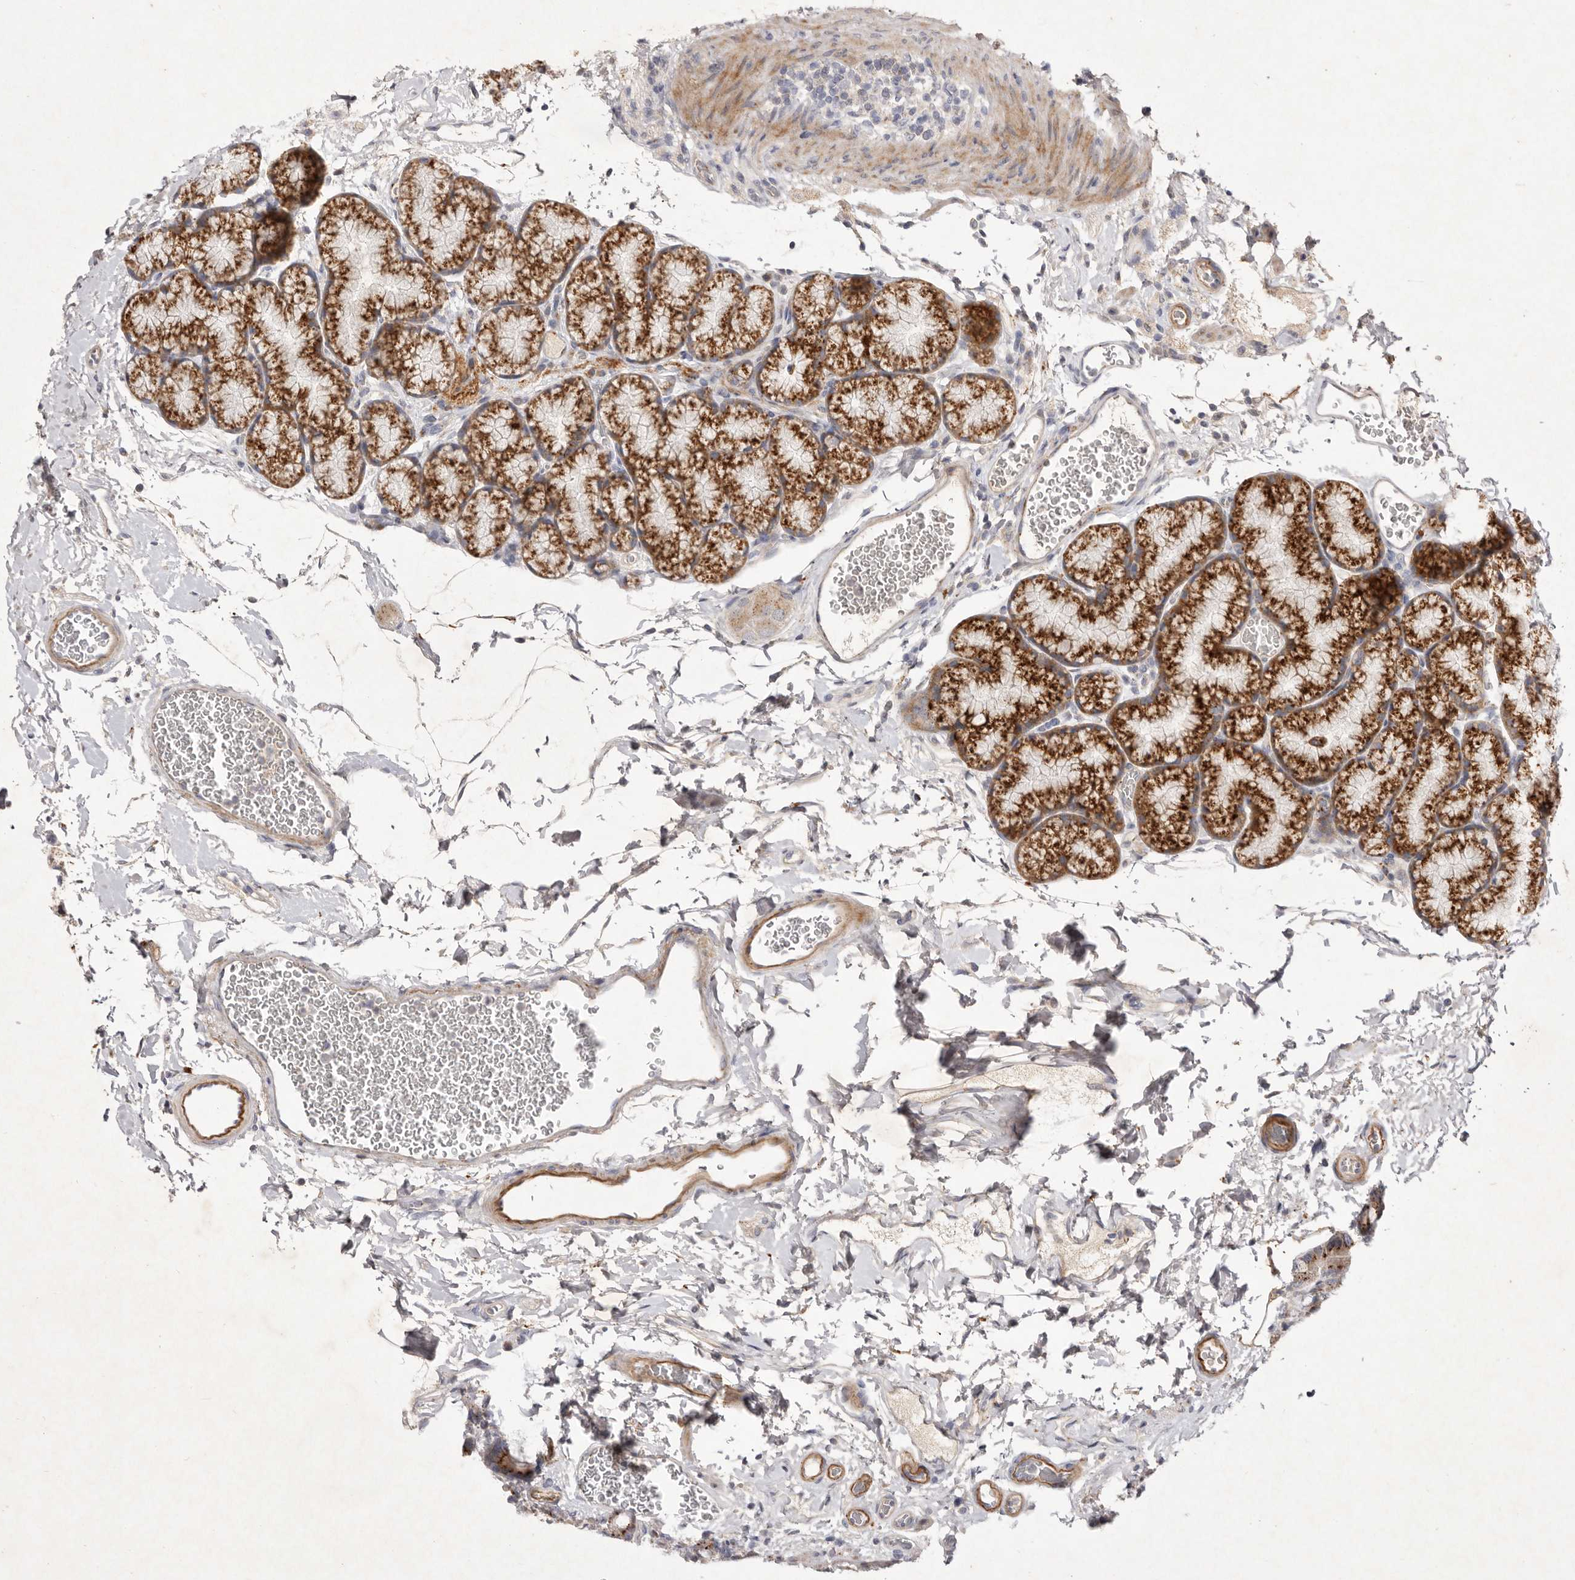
{"staining": {"intensity": "strong", "quantity": ">75%", "location": "cytoplasmic/membranous"}, "tissue": "duodenum", "cell_type": "Glandular cells", "image_type": "normal", "snomed": [{"axis": "morphology", "description": "Normal tissue, NOS"}, {"axis": "topography", "description": "Duodenum"}], "caption": "Duodenum stained with IHC reveals strong cytoplasmic/membranous expression in approximately >75% of glandular cells. Nuclei are stained in blue.", "gene": "USP24", "patient": {"sex": "male", "age": 35}}